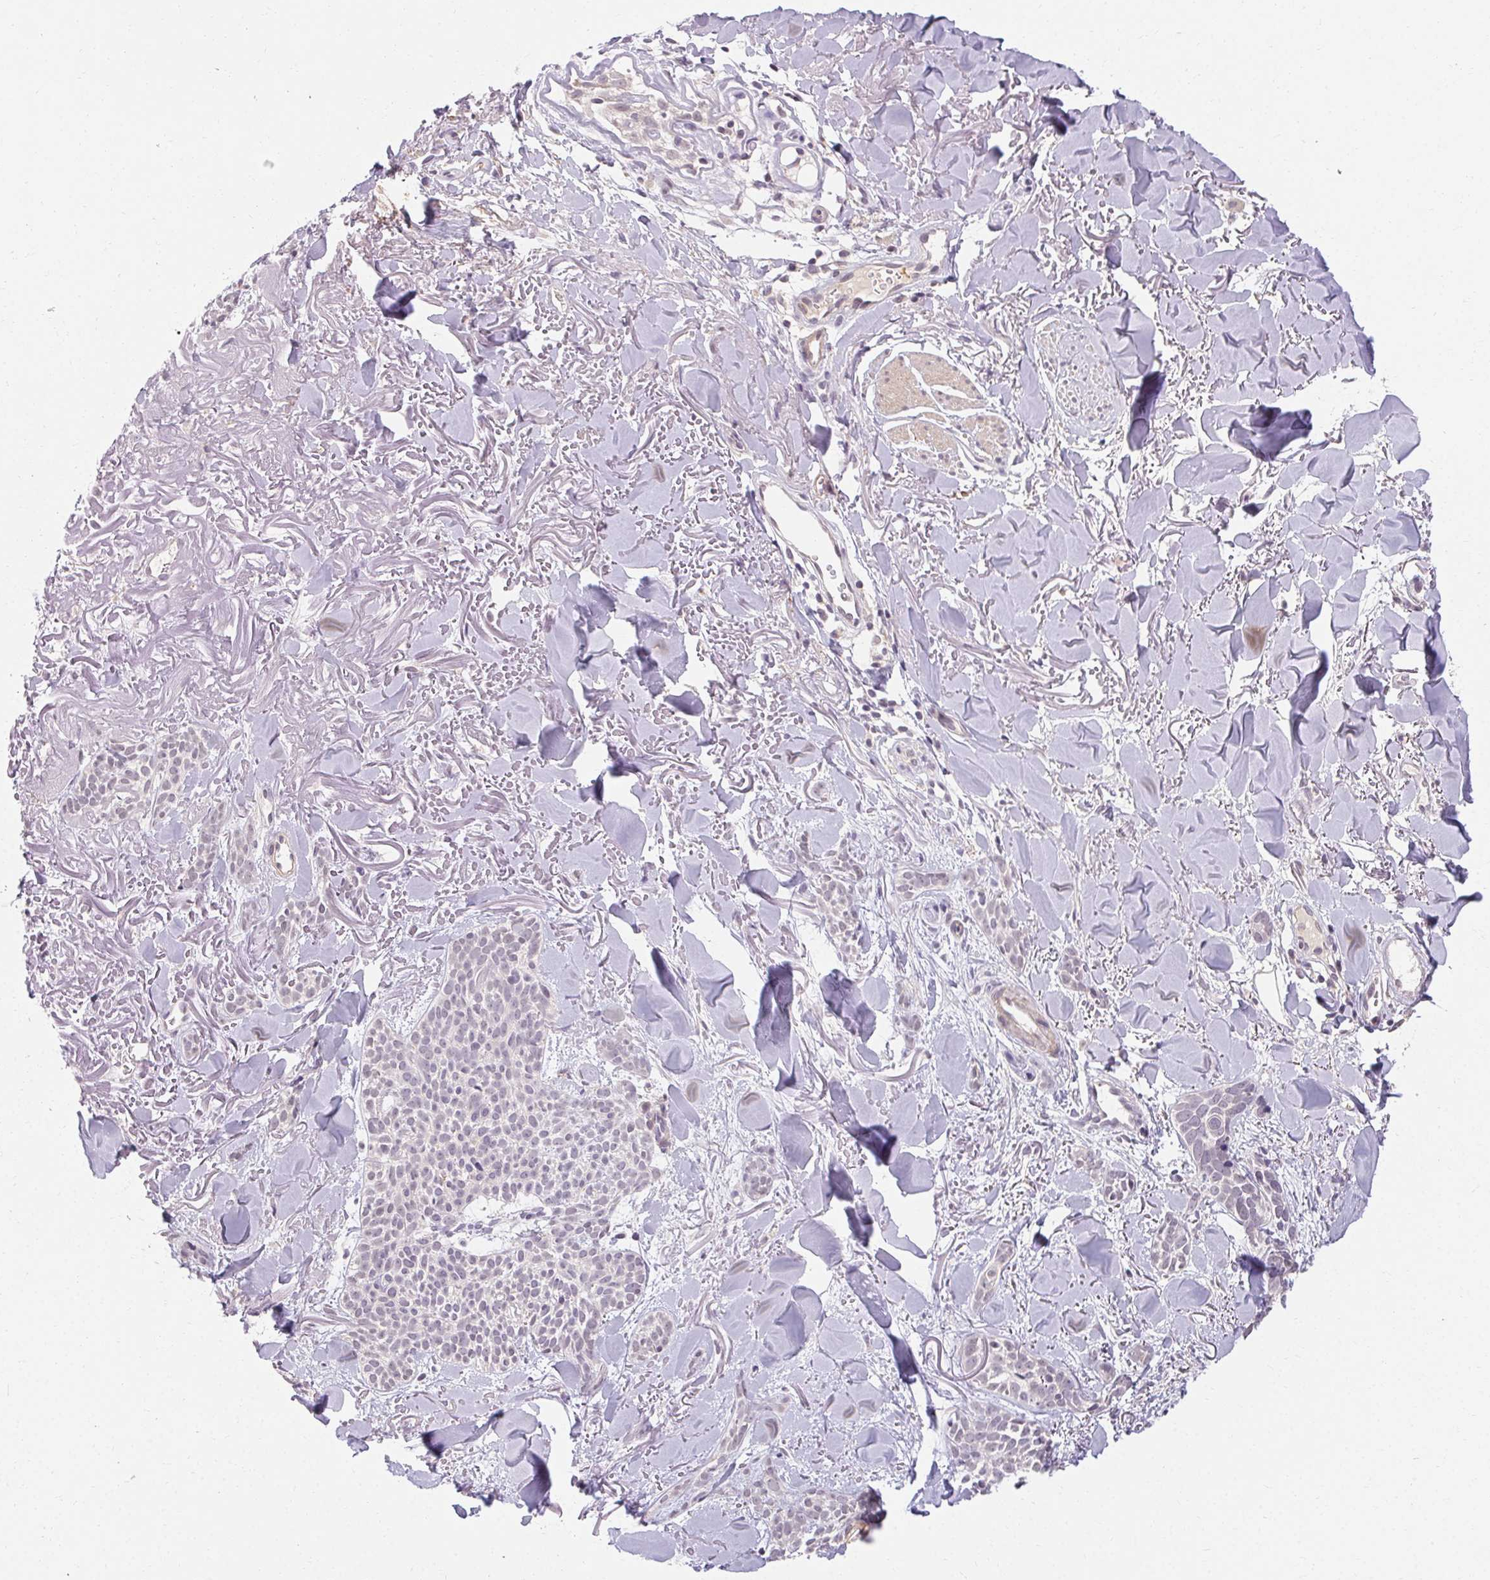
{"staining": {"intensity": "negative", "quantity": "none", "location": "none"}, "tissue": "skin cancer", "cell_type": "Tumor cells", "image_type": "cancer", "snomed": [{"axis": "morphology", "description": "Basal cell carcinoma"}, {"axis": "morphology", "description": "BCC, high aggressive"}, {"axis": "topography", "description": "Skin"}], "caption": "Immunohistochemistry (IHC) of bcc,  high aggressive (skin) demonstrates no staining in tumor cells.", "gene": "TMEM52B", "patient": {"sex": "female", "age": 86}}